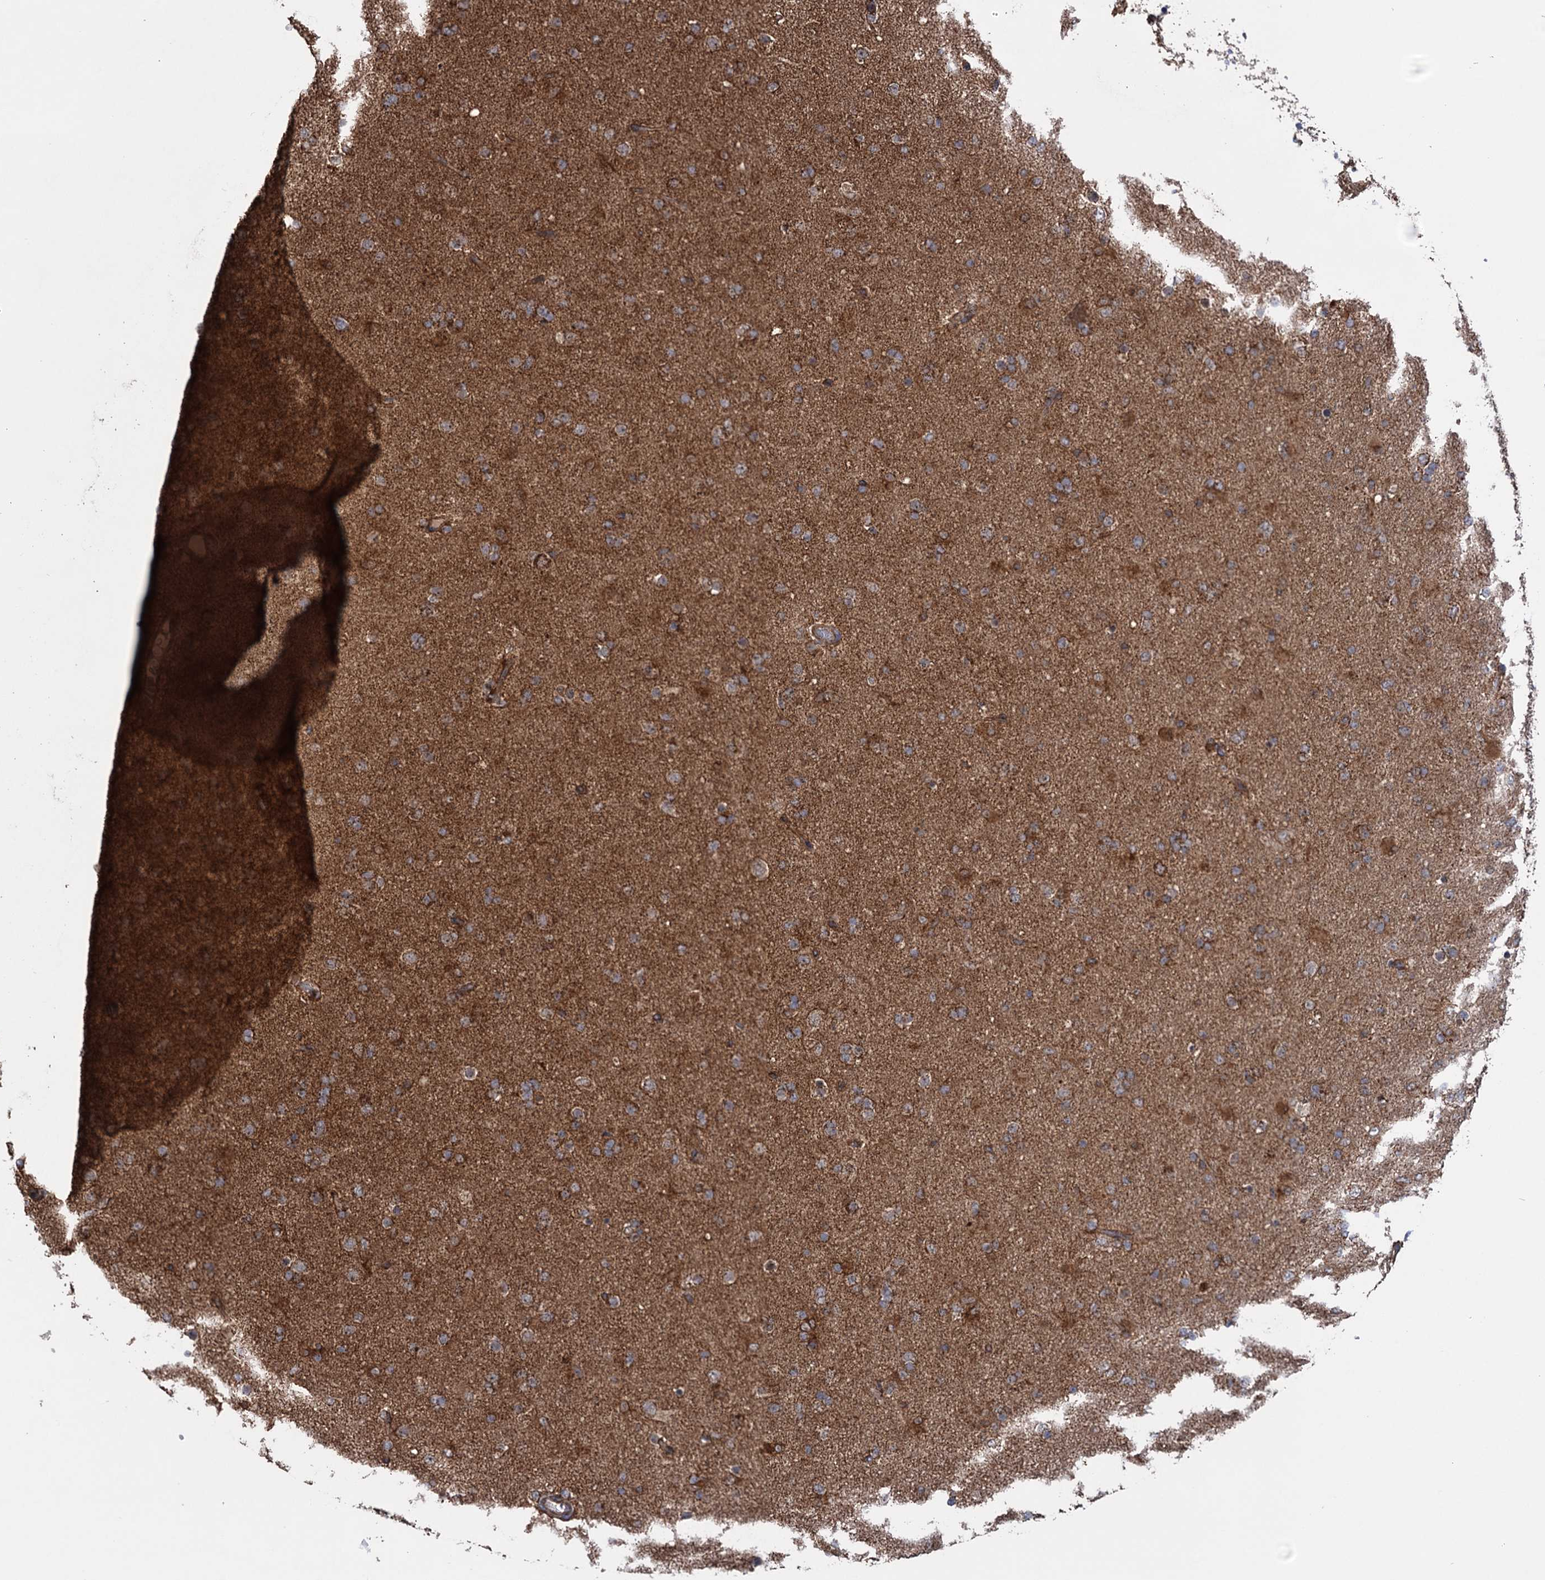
{"staining": {"intensity": "moderate", "quantity": "25%-75%", "location": "cytoplasmic/membranous"}, "tissue": "glioma", "cell_type": "Tumor cells", "image_type": "cancer", "snomed": [{"axis": "morphology", "description": "Glioma, malignant, Low grade"}, {"axis": "topography", "description": "Brain"}], "caption": "There is medium levels of moderate cytoplasmic/membranous positivity in tumor cells of malignant glioma (low-grade), as demonstrated by immunohistochemical staining (brown color).", "gene": "SUCLA2", "patient": {"sex": "male", "age": 65}}